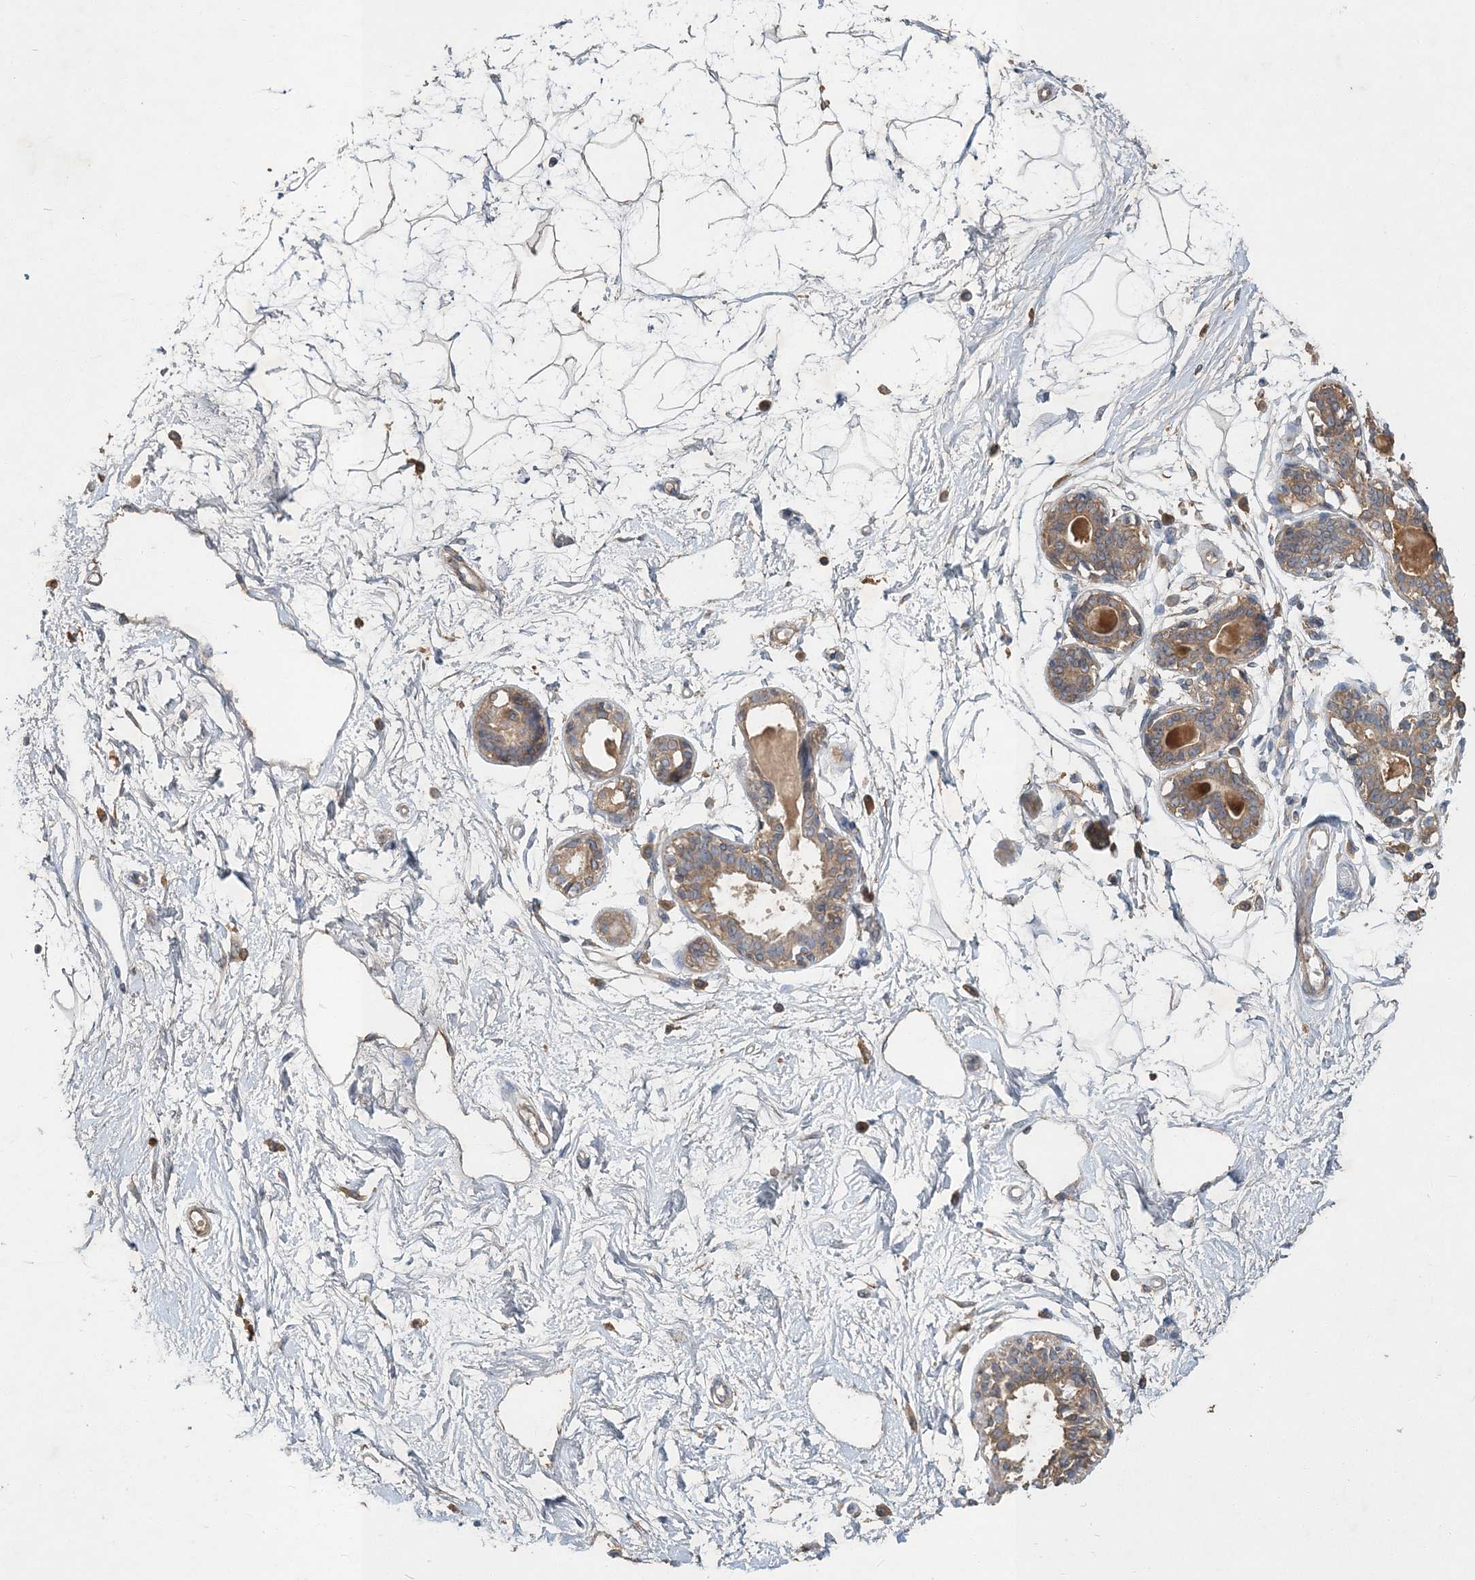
{"staining": {"intensity": "negative", "quantity": "none", "location": "none"}, "tissue": "breast", "cell_type": "Adipocytes", "image_type": "normal", "snomed": [{"axis": "morphology", "description": "Normal tissue, NOS"}, {"axis": "topography", "description": "Breast"}], "caption": "The immunohistochemistry (IHC) image has no significant positivity in adipocytes of breast. The staining is performed using DAB (3,3'-diaminobenzidine) brown chromogen with nuclei counter-stained in using hematoxylin.", "gene": "RNF25", "patient": {"sex": "female", "age": 45}}